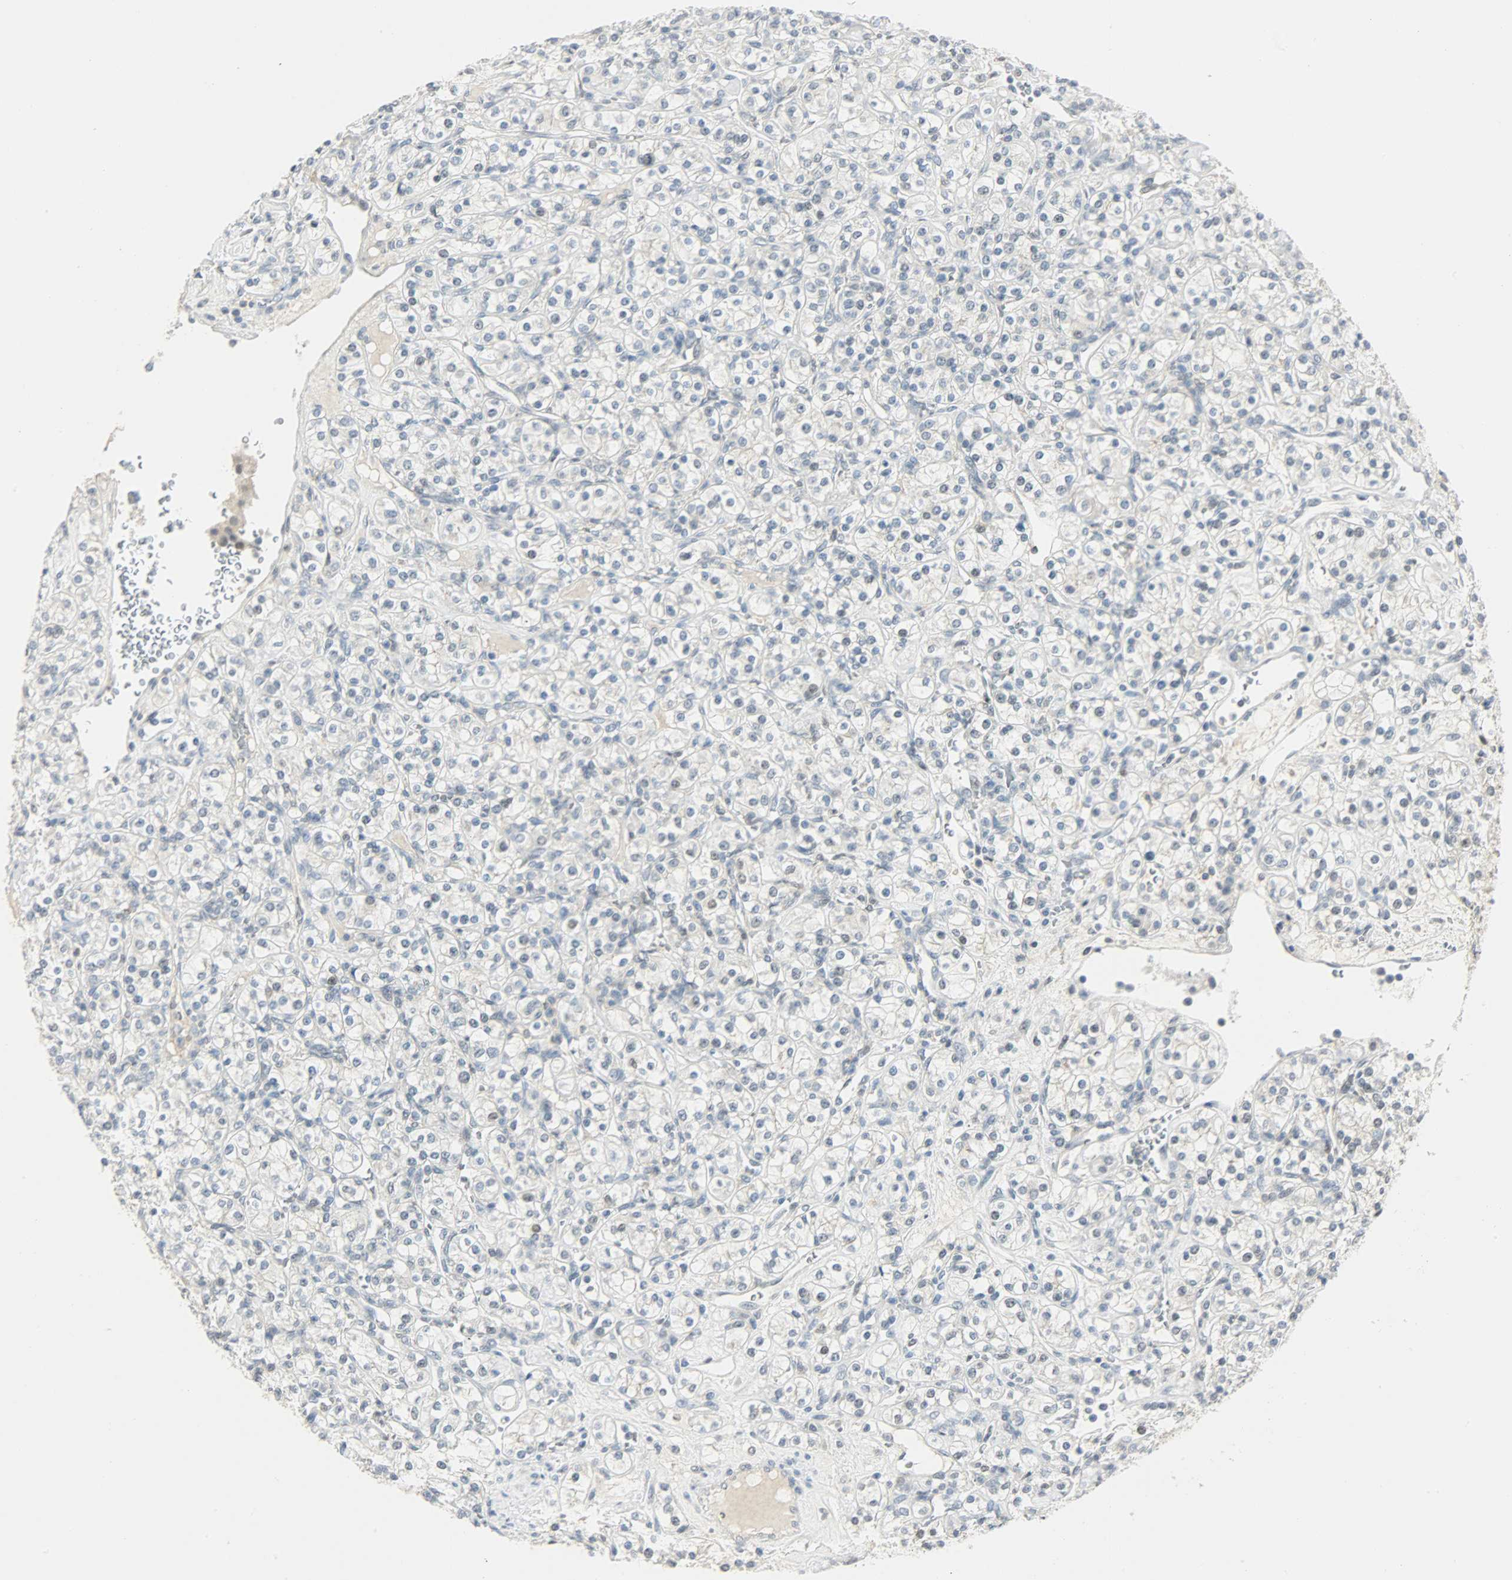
{"staining": {"intensity": "negative", "quantity": "none", "location": "none"}, "tissue": "renal cancer", "cell_type": "Tumor cells", "image_type": "cancer", "snomed": [{"axis": "morphology", "description": "Adenocarcinoma, NOS"}, {"axis": "topography", "description": "Kidney"}], "caption": "DAB immunohistochemical staining of human renal cancer displays no significant expression in tumor cells.", "gene": "PPARG", "patient": {"sex": "male", "age": 77}}